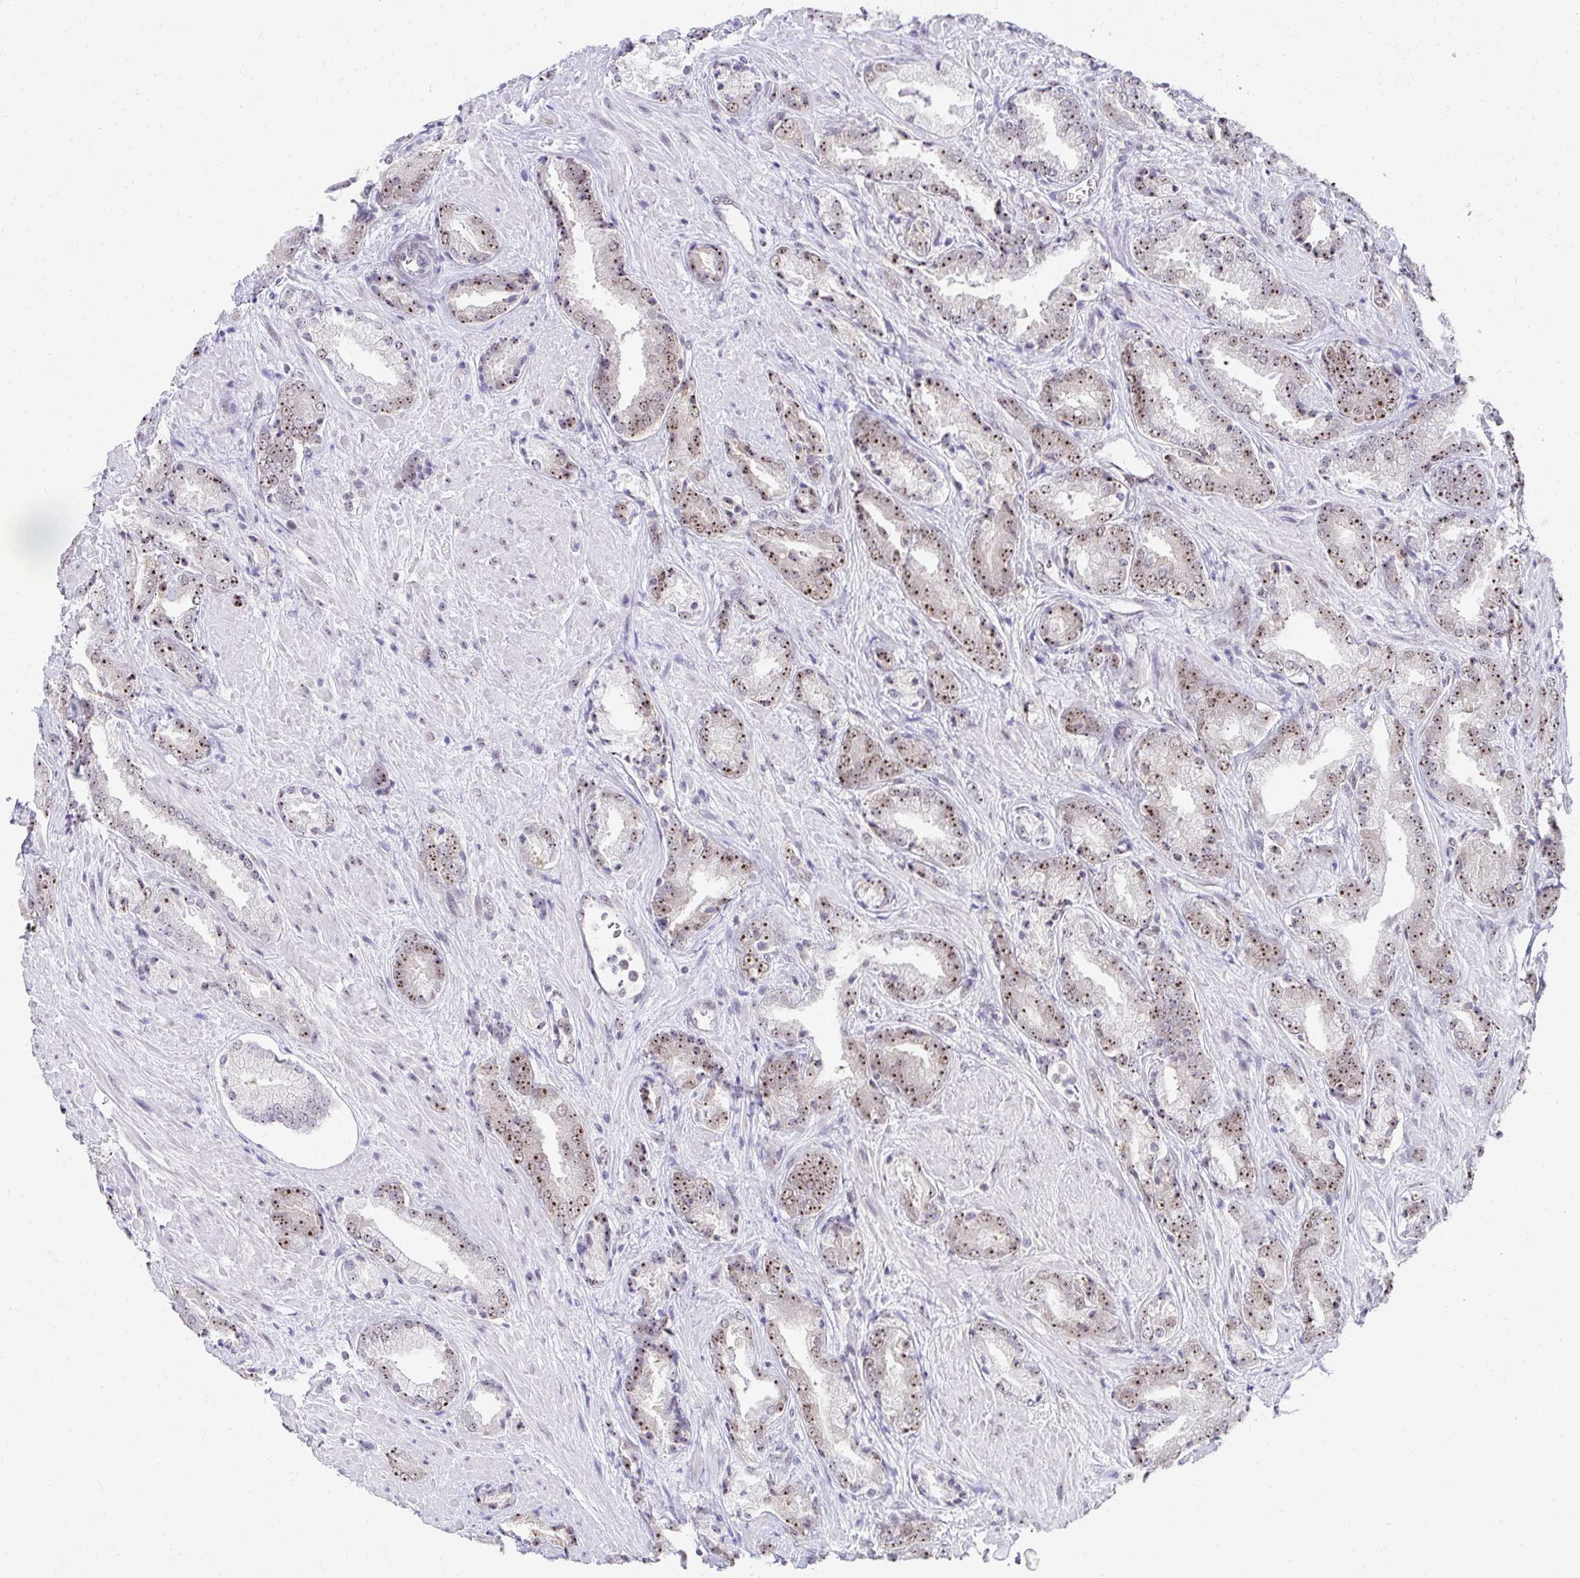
{"staining": {"intensity": "moderate", "quantity": ">75%", "location": "nuclear"}, "tissue": "prostate cancer", "cell_type": "Tumor cells", "image_type": "cancer", "snomed": [{"axis": "morphology", "description": "Adenocarcinoma, High grade"}, {"axis": "topography", "description": "Prostate"}], "caption": "Immunohistochemical staining of prostate cancer exhibits medium levels of moderate nuclear protein expression in about >75% of tumor cells. The protein of interest is stained brown, and the nuclei are stained in blue (DAB (3,3'-diaminobenzidine) IHC with brightfield microscopy, high magnification).", "gene": "HIRA", "patient": {"sex": "male", "age": 56}}